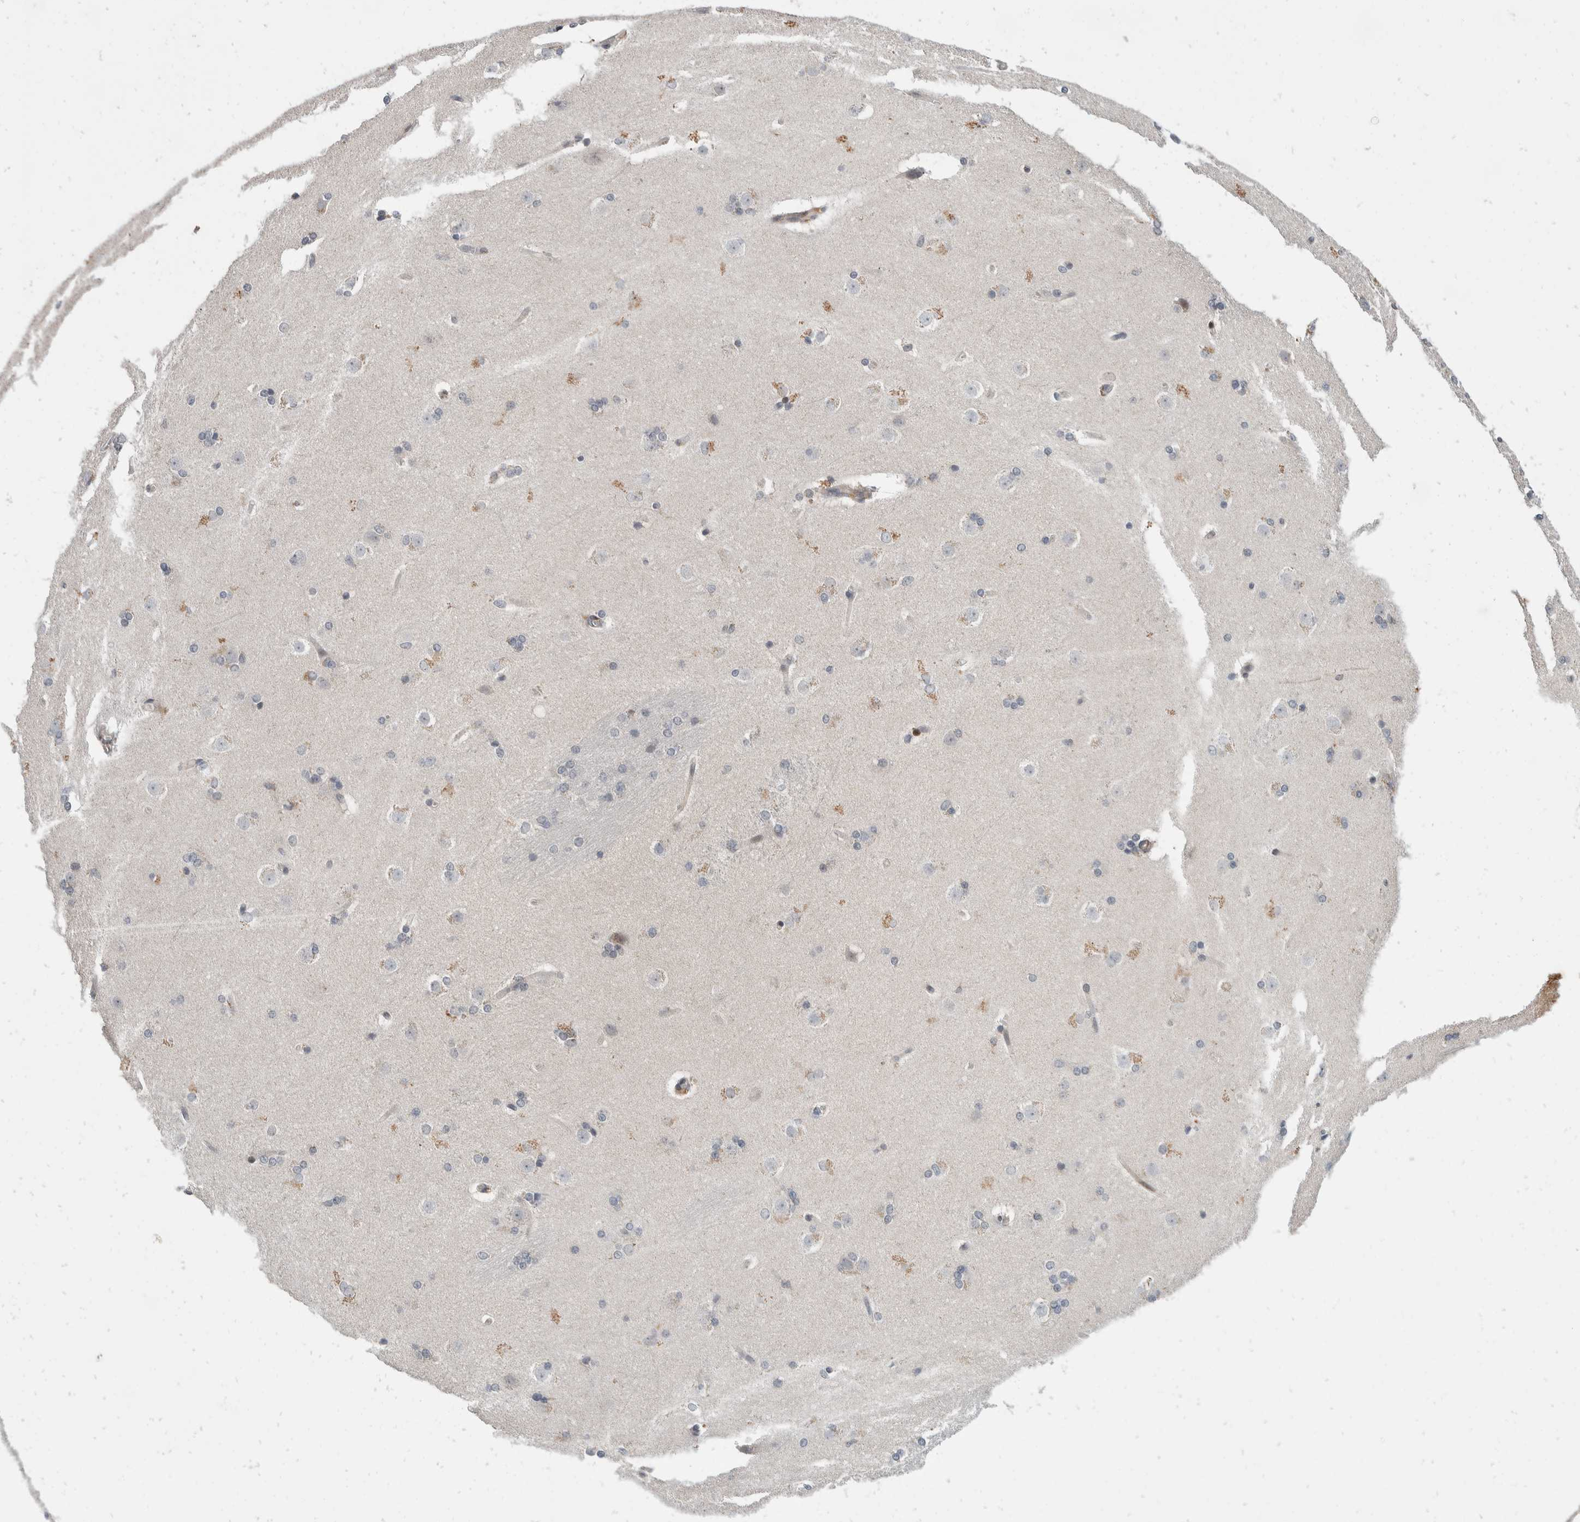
{"staining": {"intensity": "moderate", "quantity": "<25%", "location": "cytoplasmic/membranous"}, "tissue": "caudate", "cell_type": "Glial cells", "image_type": "normal", "snomed": [{"axis": "morphology", "description": "Normal tissue, NOS"}, {"axis": "topography", "description": "Lateral ventricle wall"}], "caption": "Protein staining by immunohistochemistry reveals moderate cytoplasmic/membranous expression in approximately <25% of glial cells in normal caudate.", "gene": "ZNF703", "patient": {"sex": "female", "age": 19}}